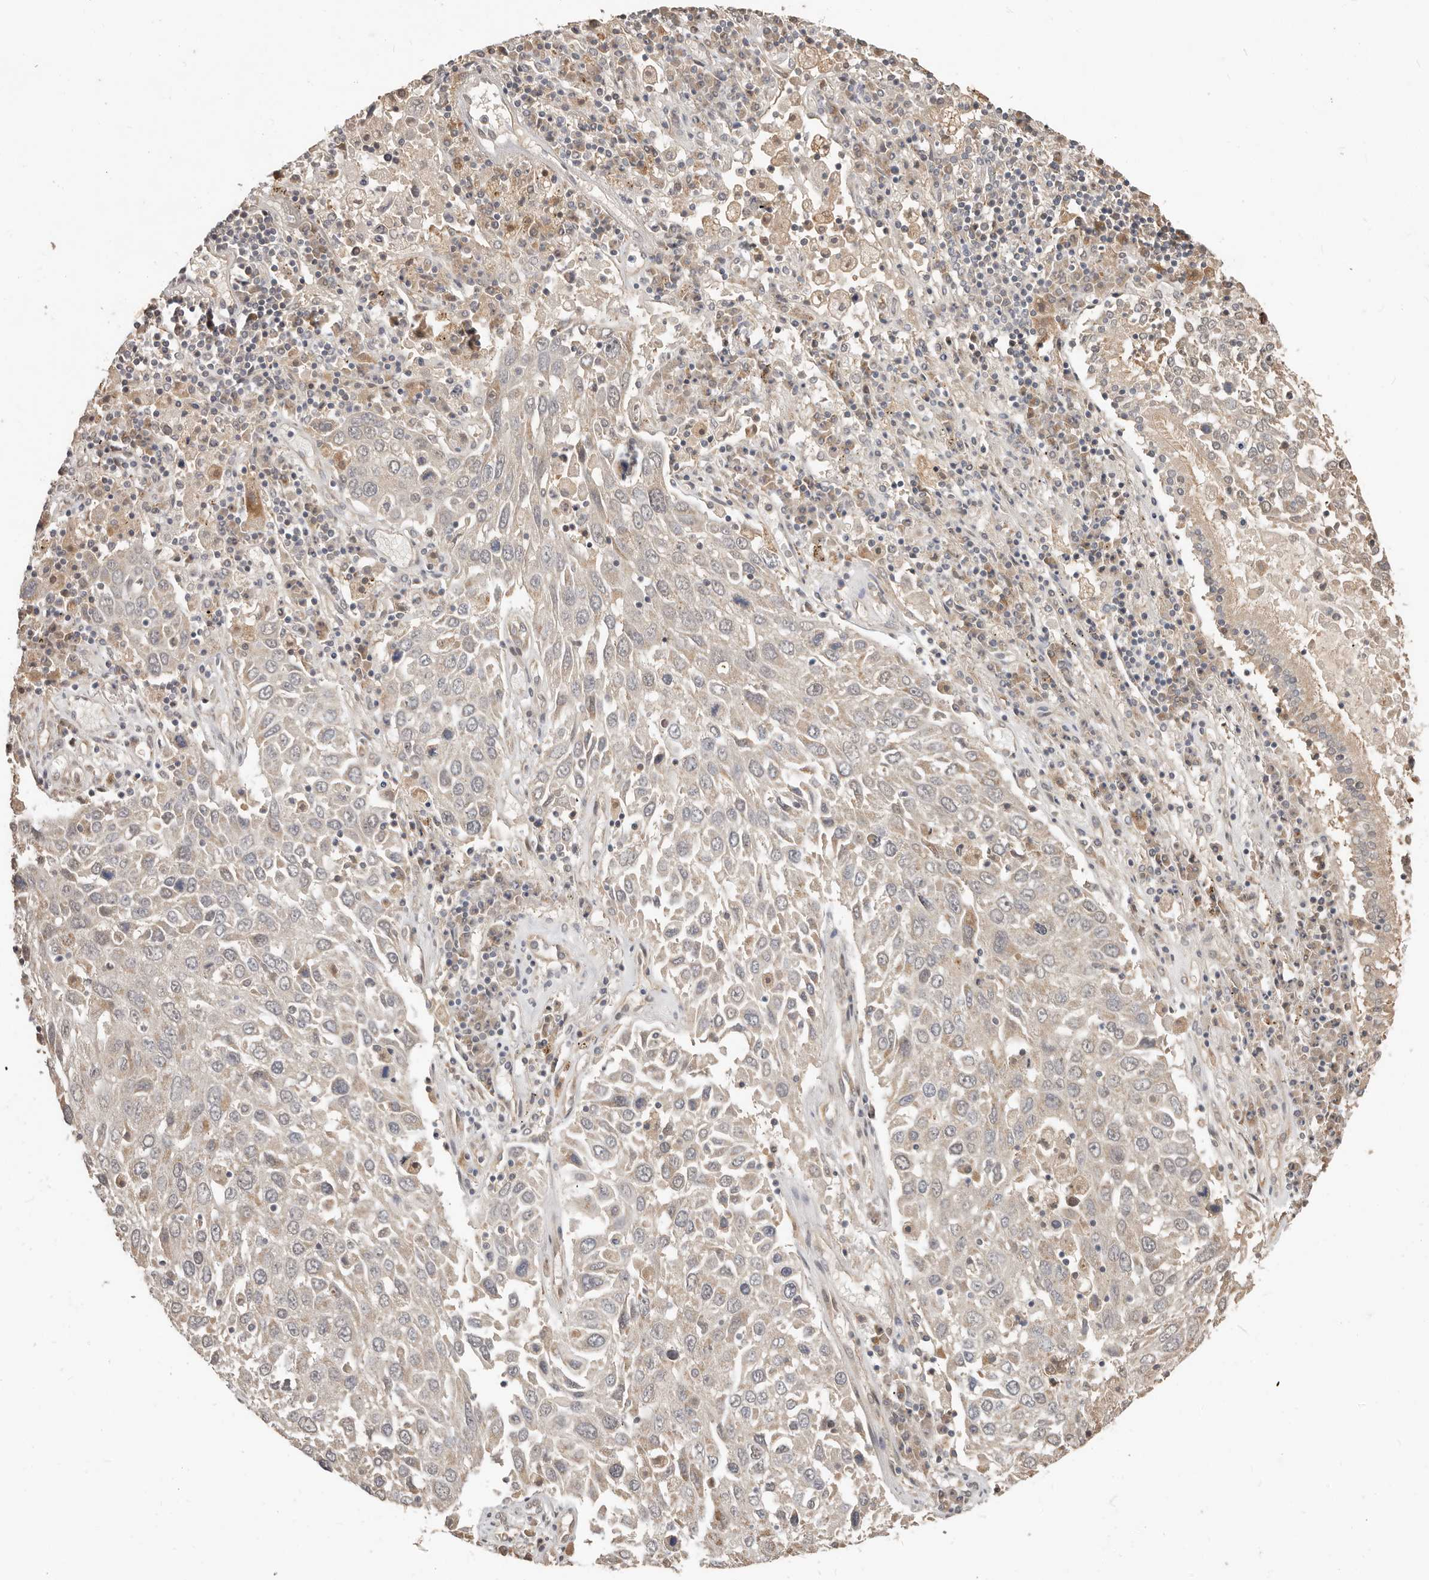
{"staining": {"intensity": "weak", "quantity": "25%-75%", "location": "cytoplasmic/membranous"}, "tissue": "lung cancer", "cell_type": "Tumor cells", "image_type": "cancer", "snomed": [{"axis": "morphology", "description": "Squamous cell carcinoma, NOS"}, {"axis": "topography", "description": "Lung"}], "caption": "Protein analysis of squamous cell carcinoma (lung) tissue shows weak cytoplasmic/membranous expression in approximately 25%-75% of tumor cells.", "gene": "MTFR2", "patient": {"sex": "male", "age": 65}}